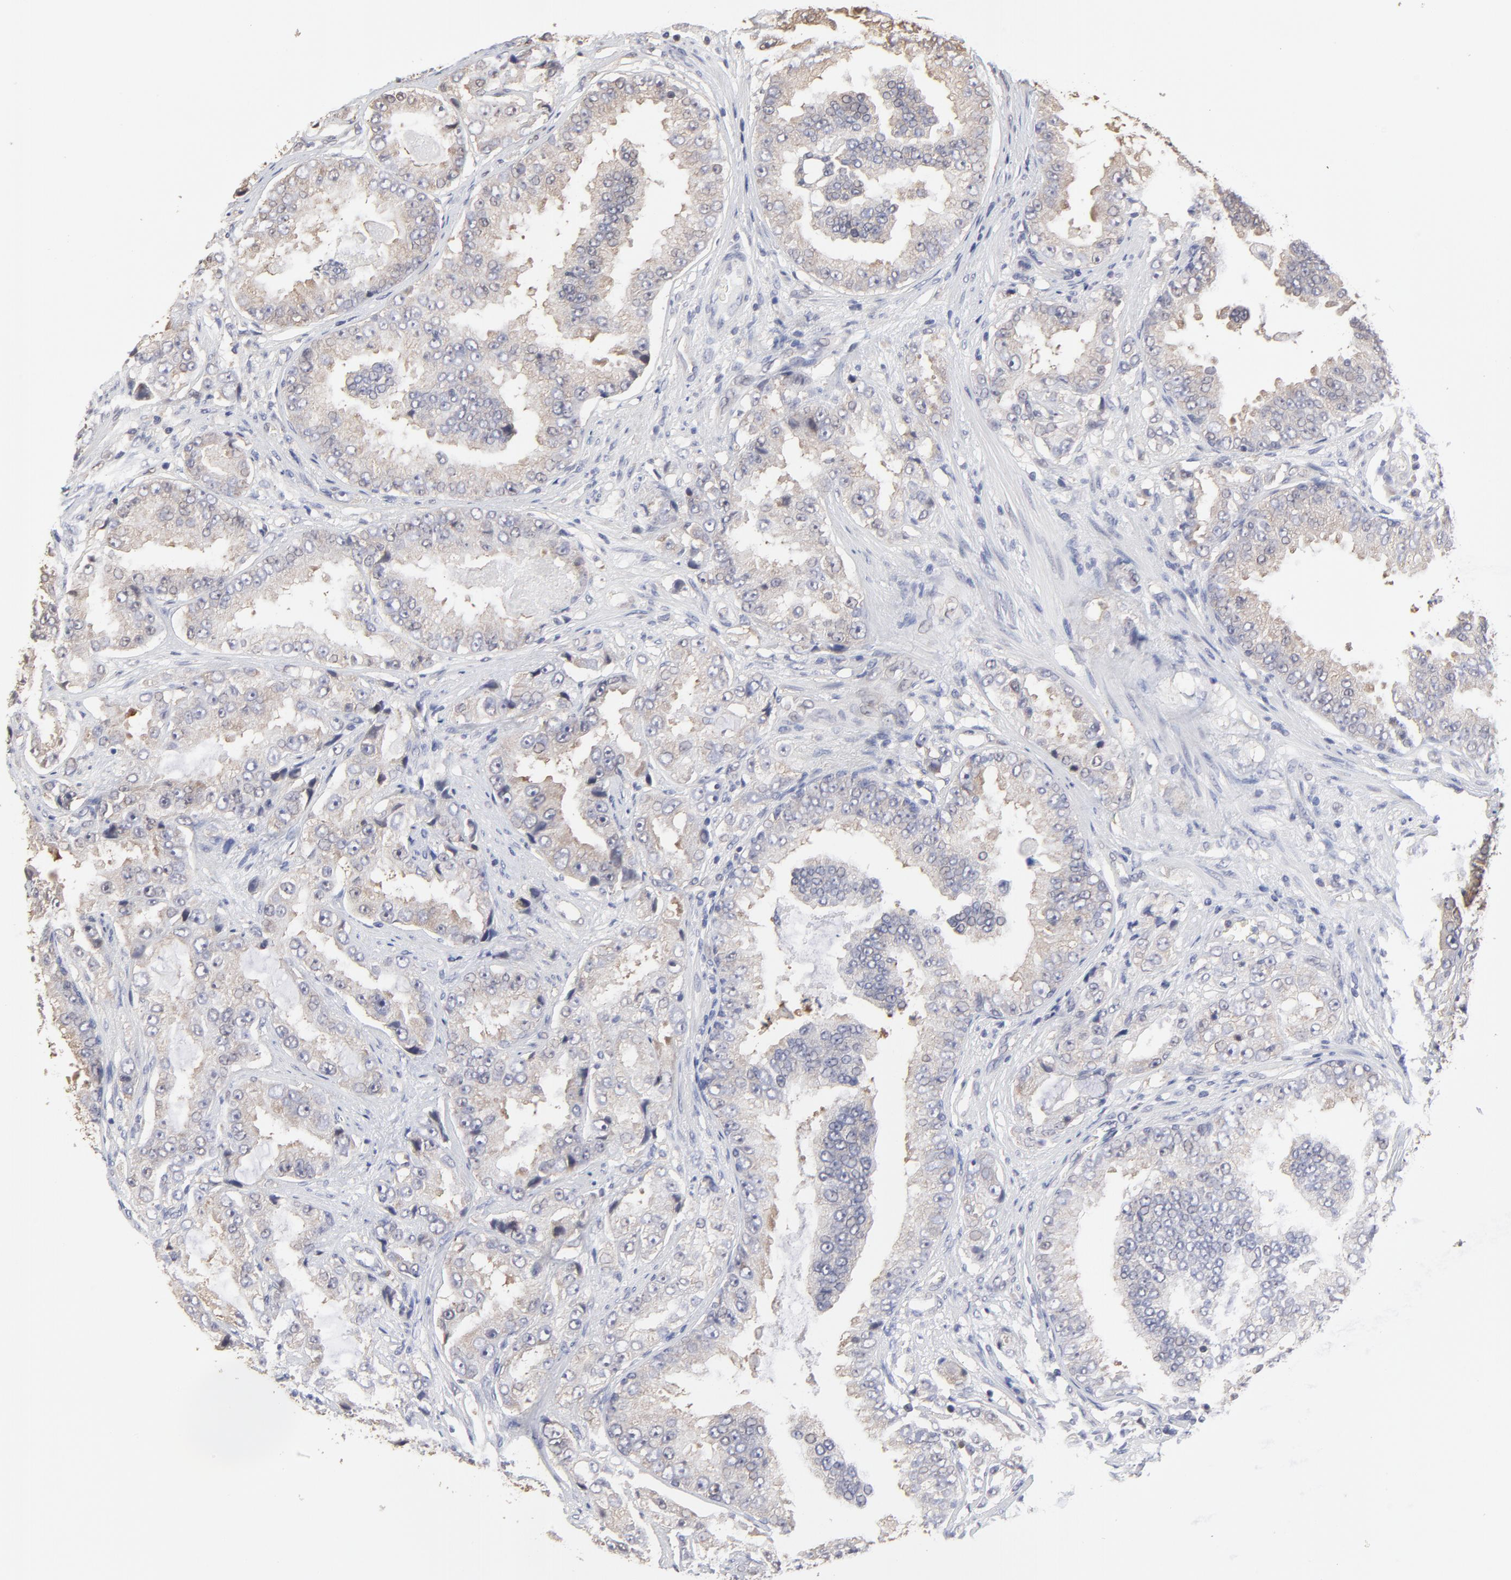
{"staining": {"intensity": "weak", "quantity": "25%-75%", "location": "cytoplasmic/membranous"}, "tissue": "prostate cancer", "cell_type": "Tumor cells", "image_type": "cancer", "snomed": [{"axis": "morphology", "description": "Adenocarcinoma, High grade"}, {"axis": "topography", "description": "Prostate"}], "caption": "There is low levels of weak cytoplasmic/membranous expression in tumor cells of prostate cancer, as demonstrated by immunohistochemical staining (brown color).", "gene": "CCT2", "patient": {"sex": "male", "age": 73}}